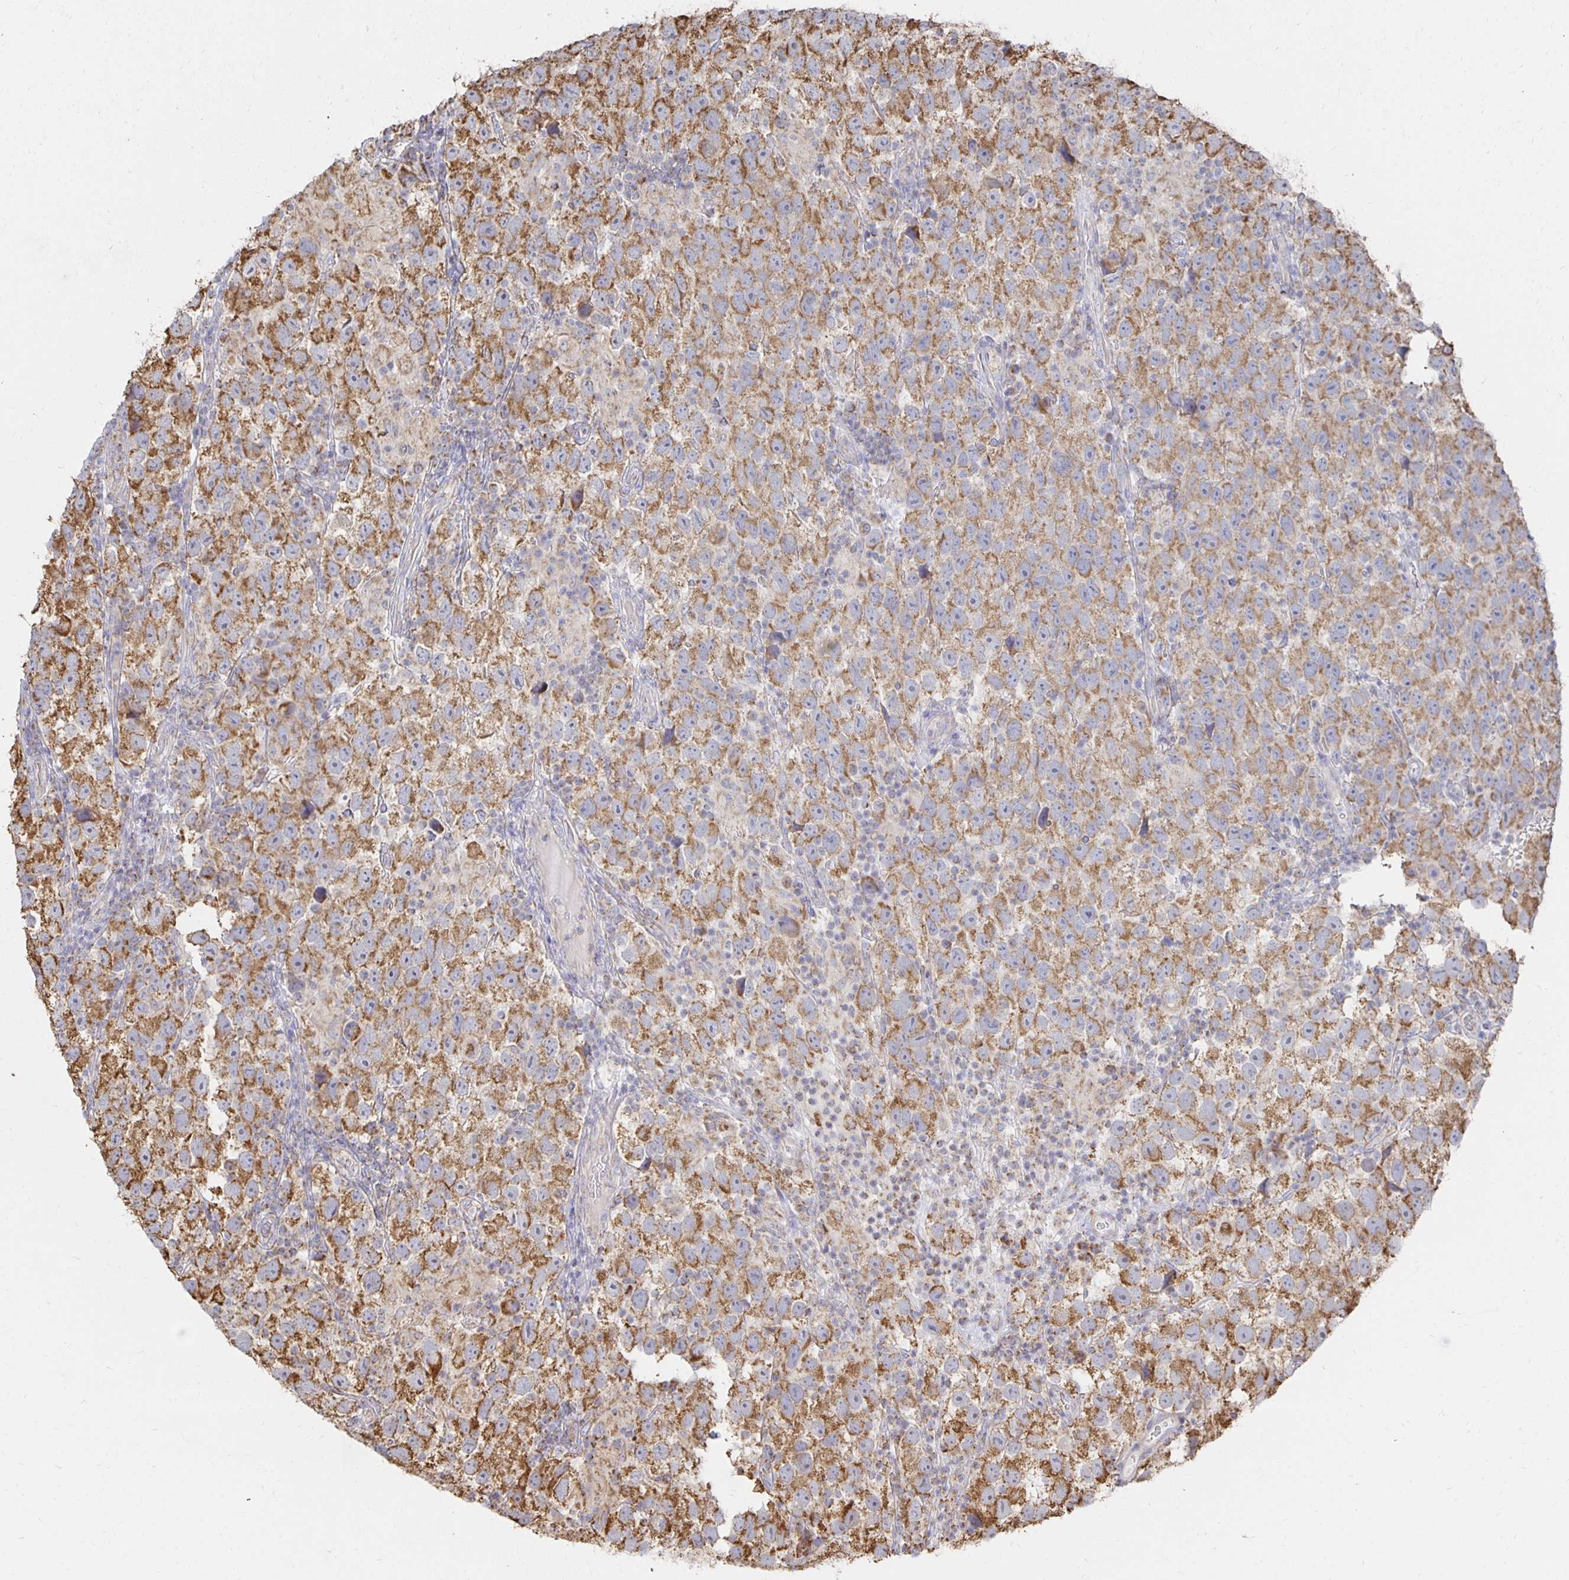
{"staining": {"intensity": "moderate", "quantity": ">75%", "location": "cytoplasmic/membranous"}, "tissue": "testis cancer", "cell_type": "Tumor cells", "image_type": "cancer", "snomed": [{"axis": "morphology", "description": "Seminoma, NOS"}, {"axis": "topography", "description": "Testis"}], "caption": "An image of human testis cancer (seminoma) stained for a protein shows moderate cytoplasmic/membranous brown staining in tumor cells. The staining is performed using DAB (3,3'-diaminobenzidine) brown chromogen to label protein expression. The nuclei are counter-stained blue using hematoxylin.", "gene": "NKX2-8", "patient": {"sex": "male", "age": 26}}